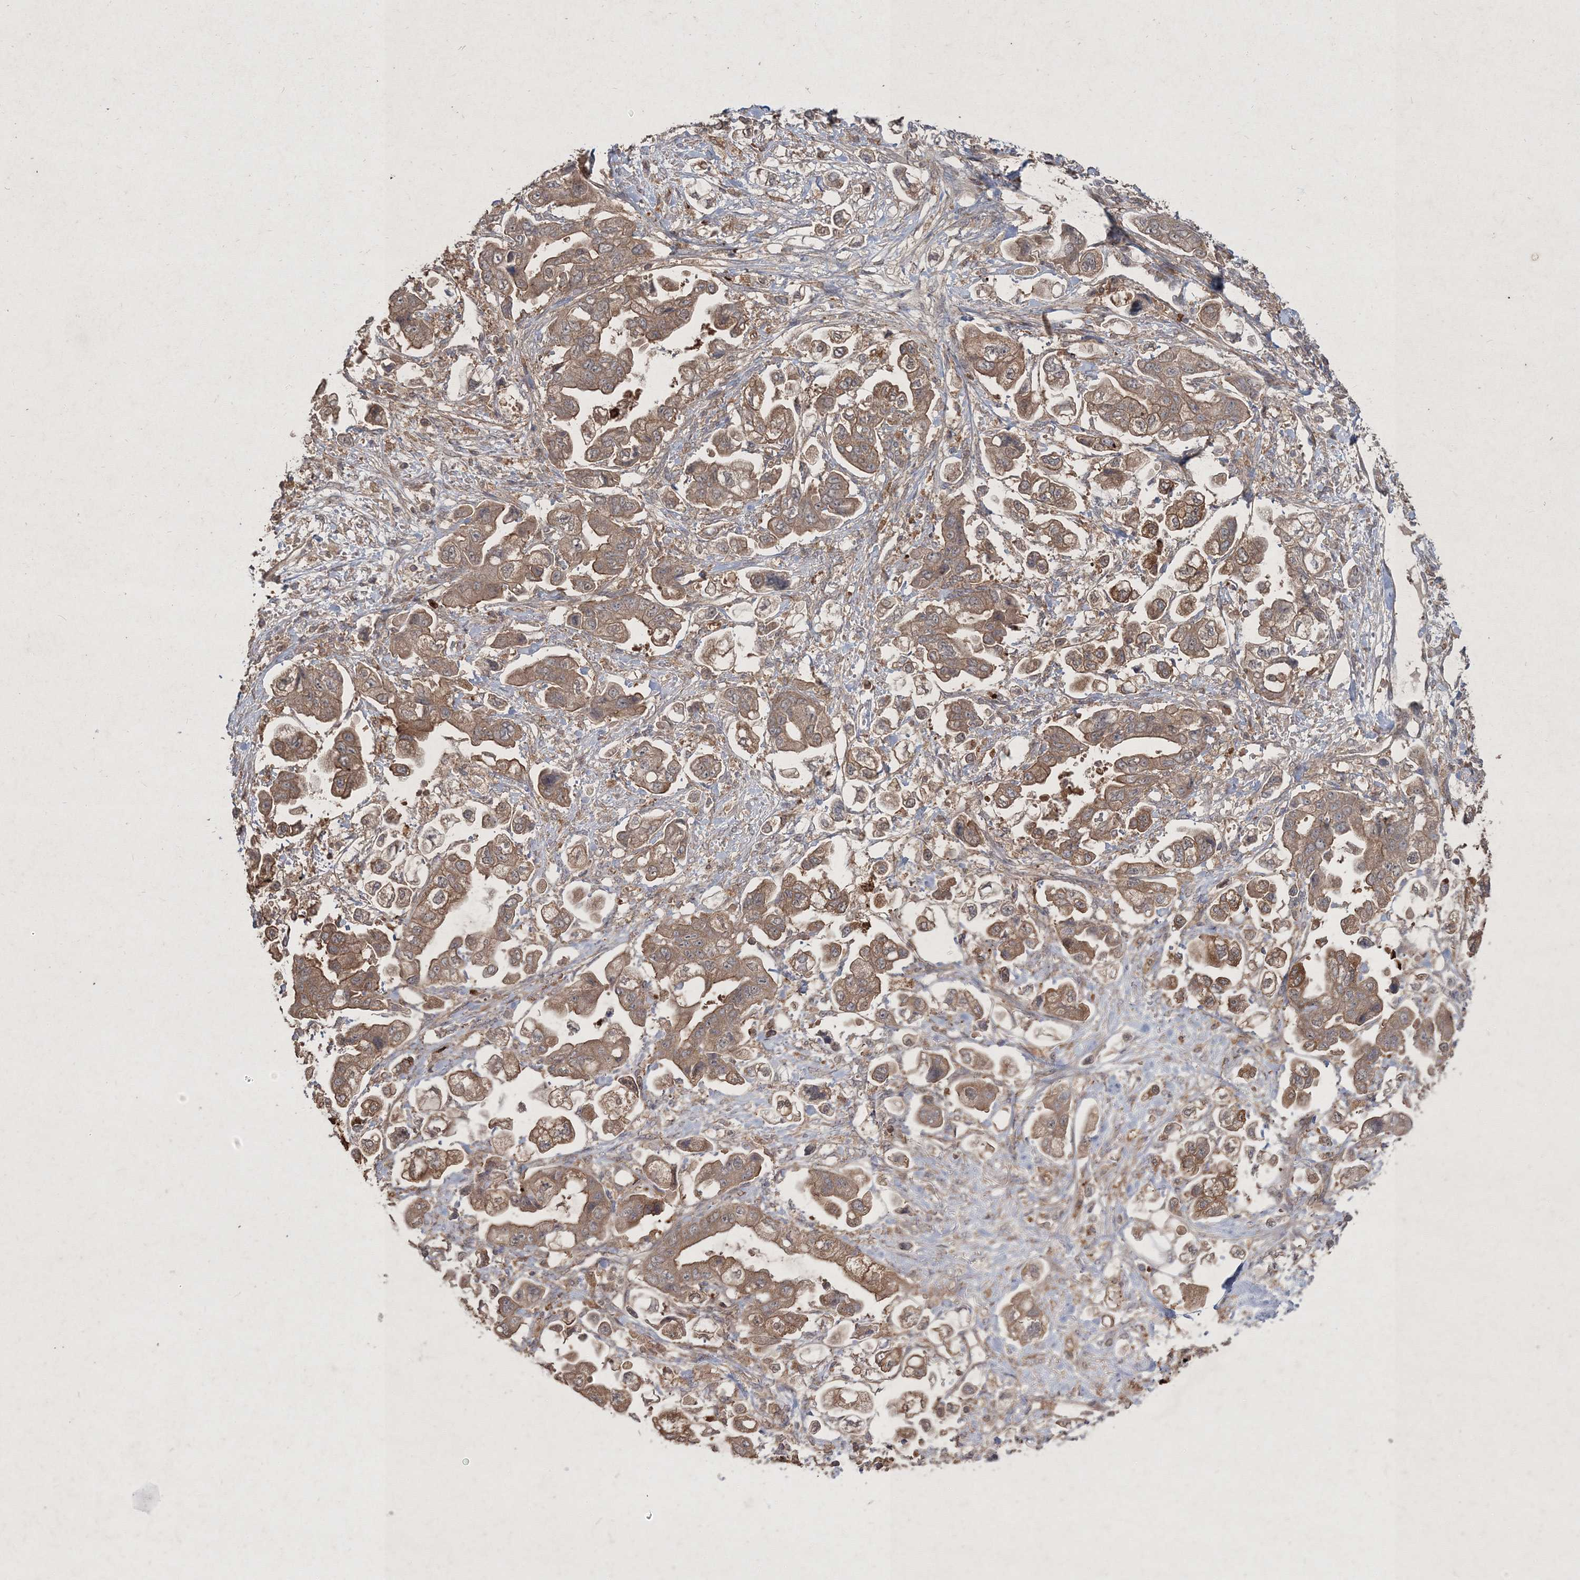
{"staining": {"intensity": "moderate", "quantity": ">75%", "location": "cytoplasmic/membranous"}, "tissue": "stomach cancer", "cell_type": "Tumor cells", "image_type": "cancer", "snomed": [{"axis": "morphology", "description": "Adenocarcinoma, NOS"}, {"axis": "topography", "description": "Stomach"}], "caption": "This is a histology image of IHC staining of stomach cancer (adenocarcinoma), which shows moderate positivity in the cytoplasmic/membranous of tumor cells.", "gene": "SPRY1", "patient": {"sex": "male", "age": 62}}